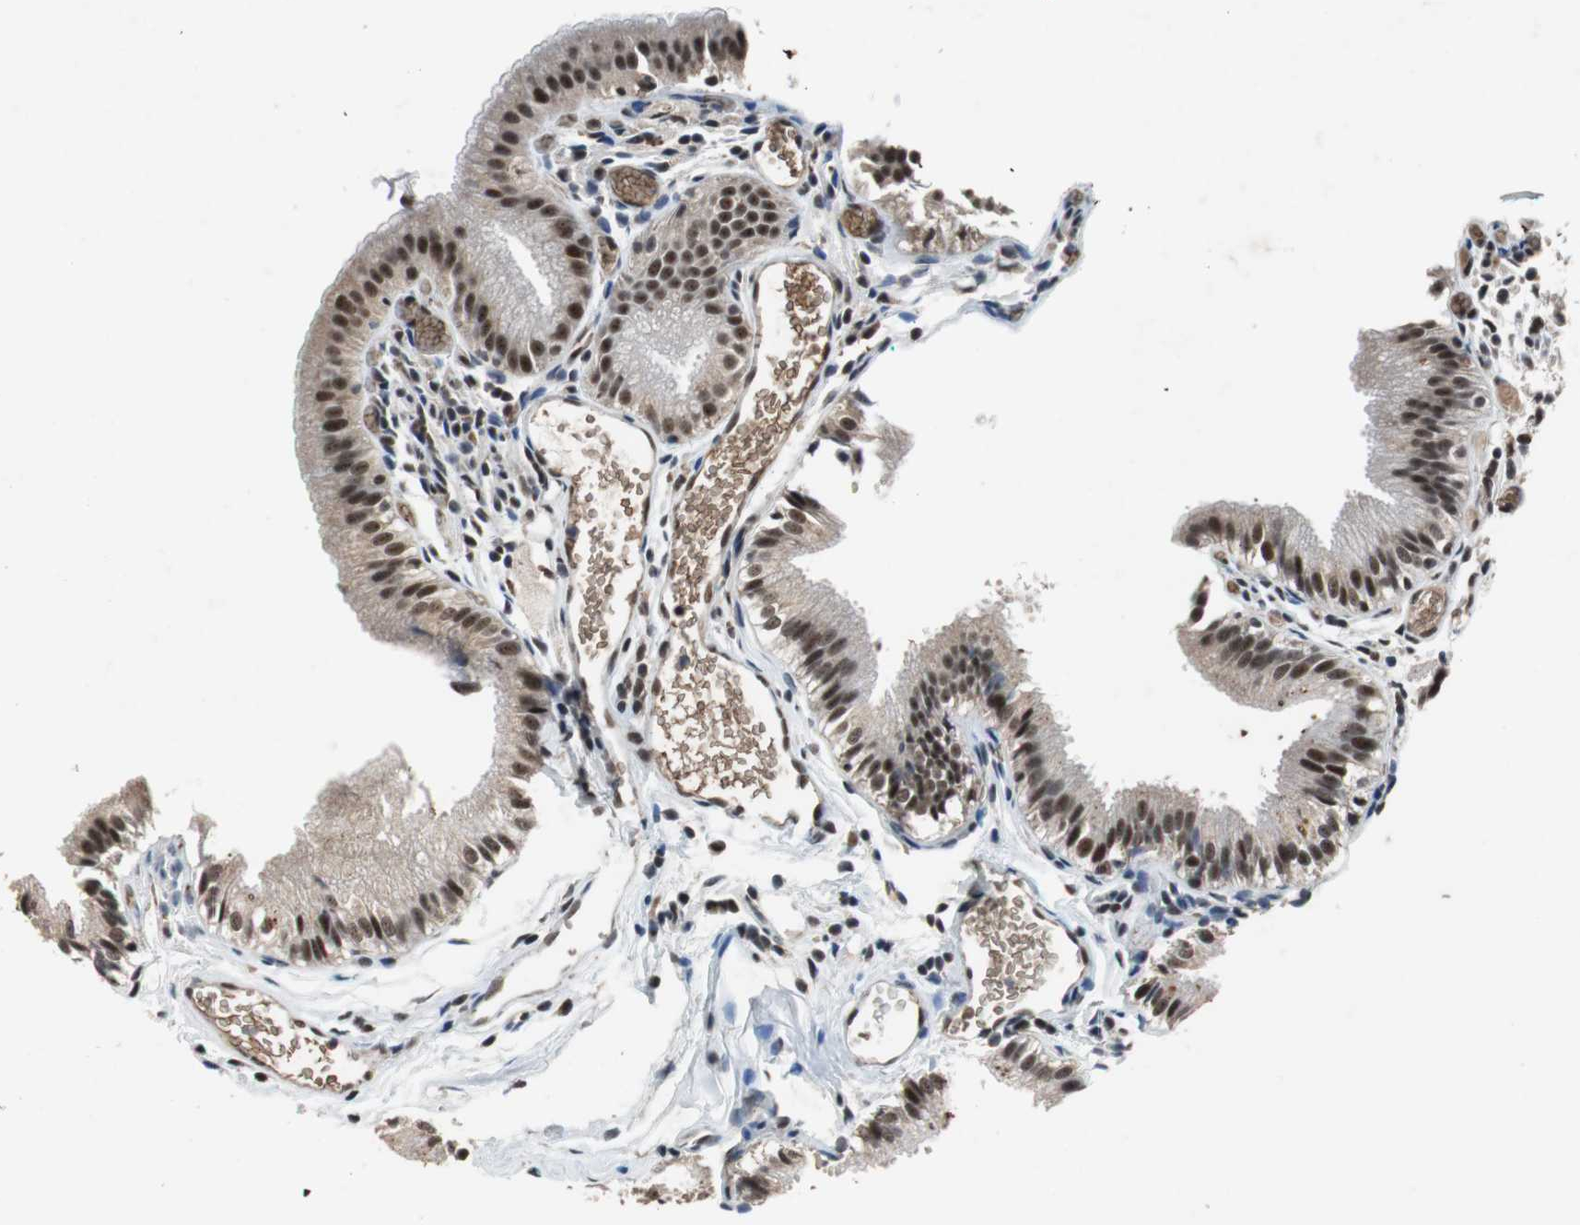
{"staining": {"intensity": "moderate", "quantity": ">75%", "location": "nuclear"}, "tissue": "gallbladder", "cell_type": "Glandular cells", "image_type": "normal", "snomed": [{"axis": "morphology", "description": "Normal tissue, NOS"}, {"axis": "topography", "description": "Gallbladder"}], "caption": "This is an image of immunohistochemistry (IHC) staining of unremarkable gallbladder, which shows moderate positivity in the nuclear of glandular cells.", "gene": "USP28", "patient": {"sex": "female", "age": 26}}